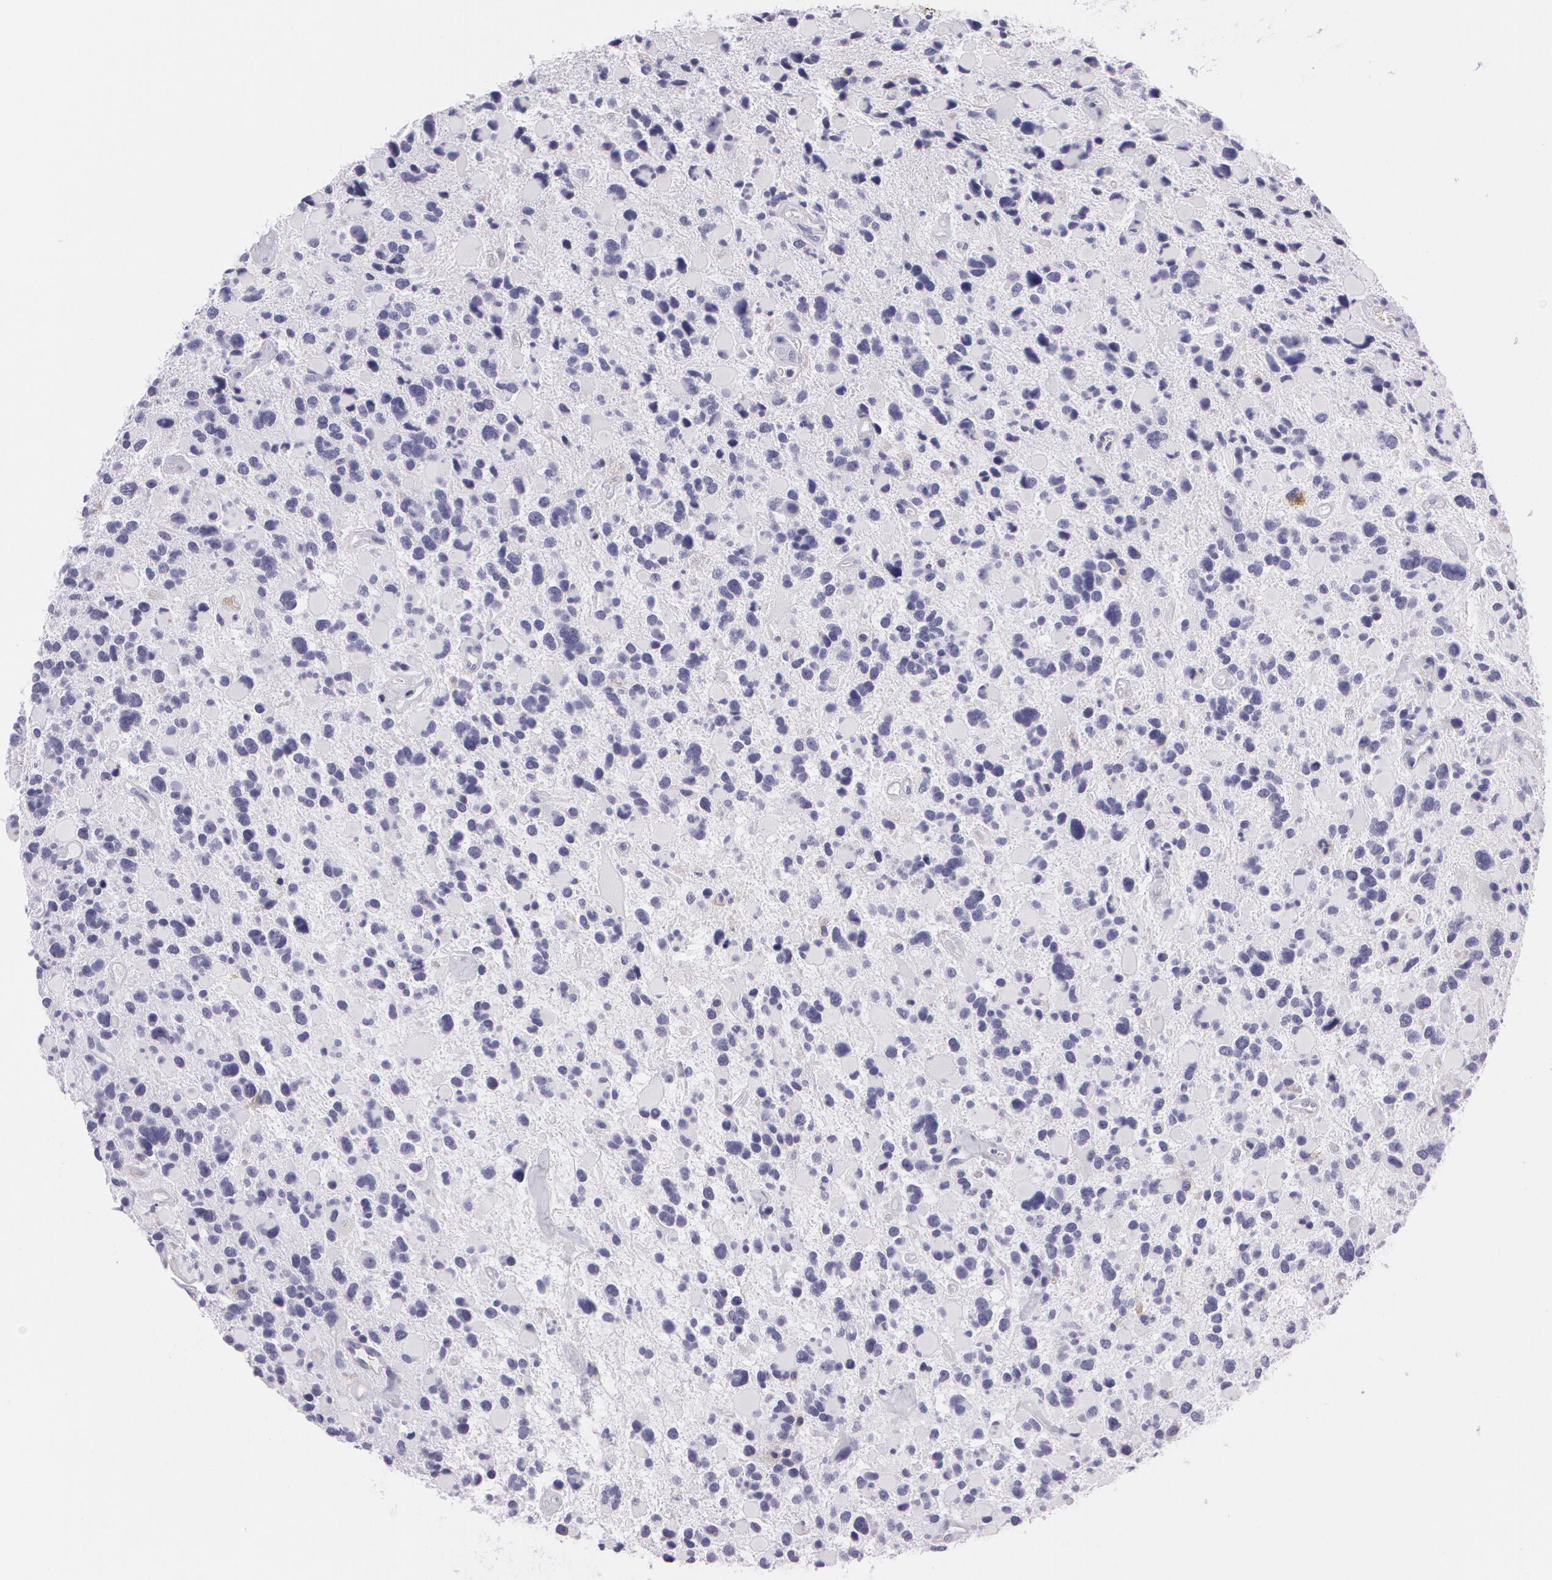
{"staining": {"intensity": "negative", "quantity": "none", "location": "none"}, "tissue": "glioma", "cell_type": "Tumor cells", "image_type": "cancer", "snomed": [{"axis": "morphology", "description": "Glioma, malignant, High grade"}, {"axis": "topography", "description": "Brain"}], "caption": "Tumor cells show no significant staining in glioma. The staining was performed using DAB (3,3'-diaminobenzidine) to visualize the protein expression in brown, while the nuclei were stained in blue with hematoxylin (Magnification: 20x).", "gene": "LY75", "patient": {"sex": "female", "age": 37}}